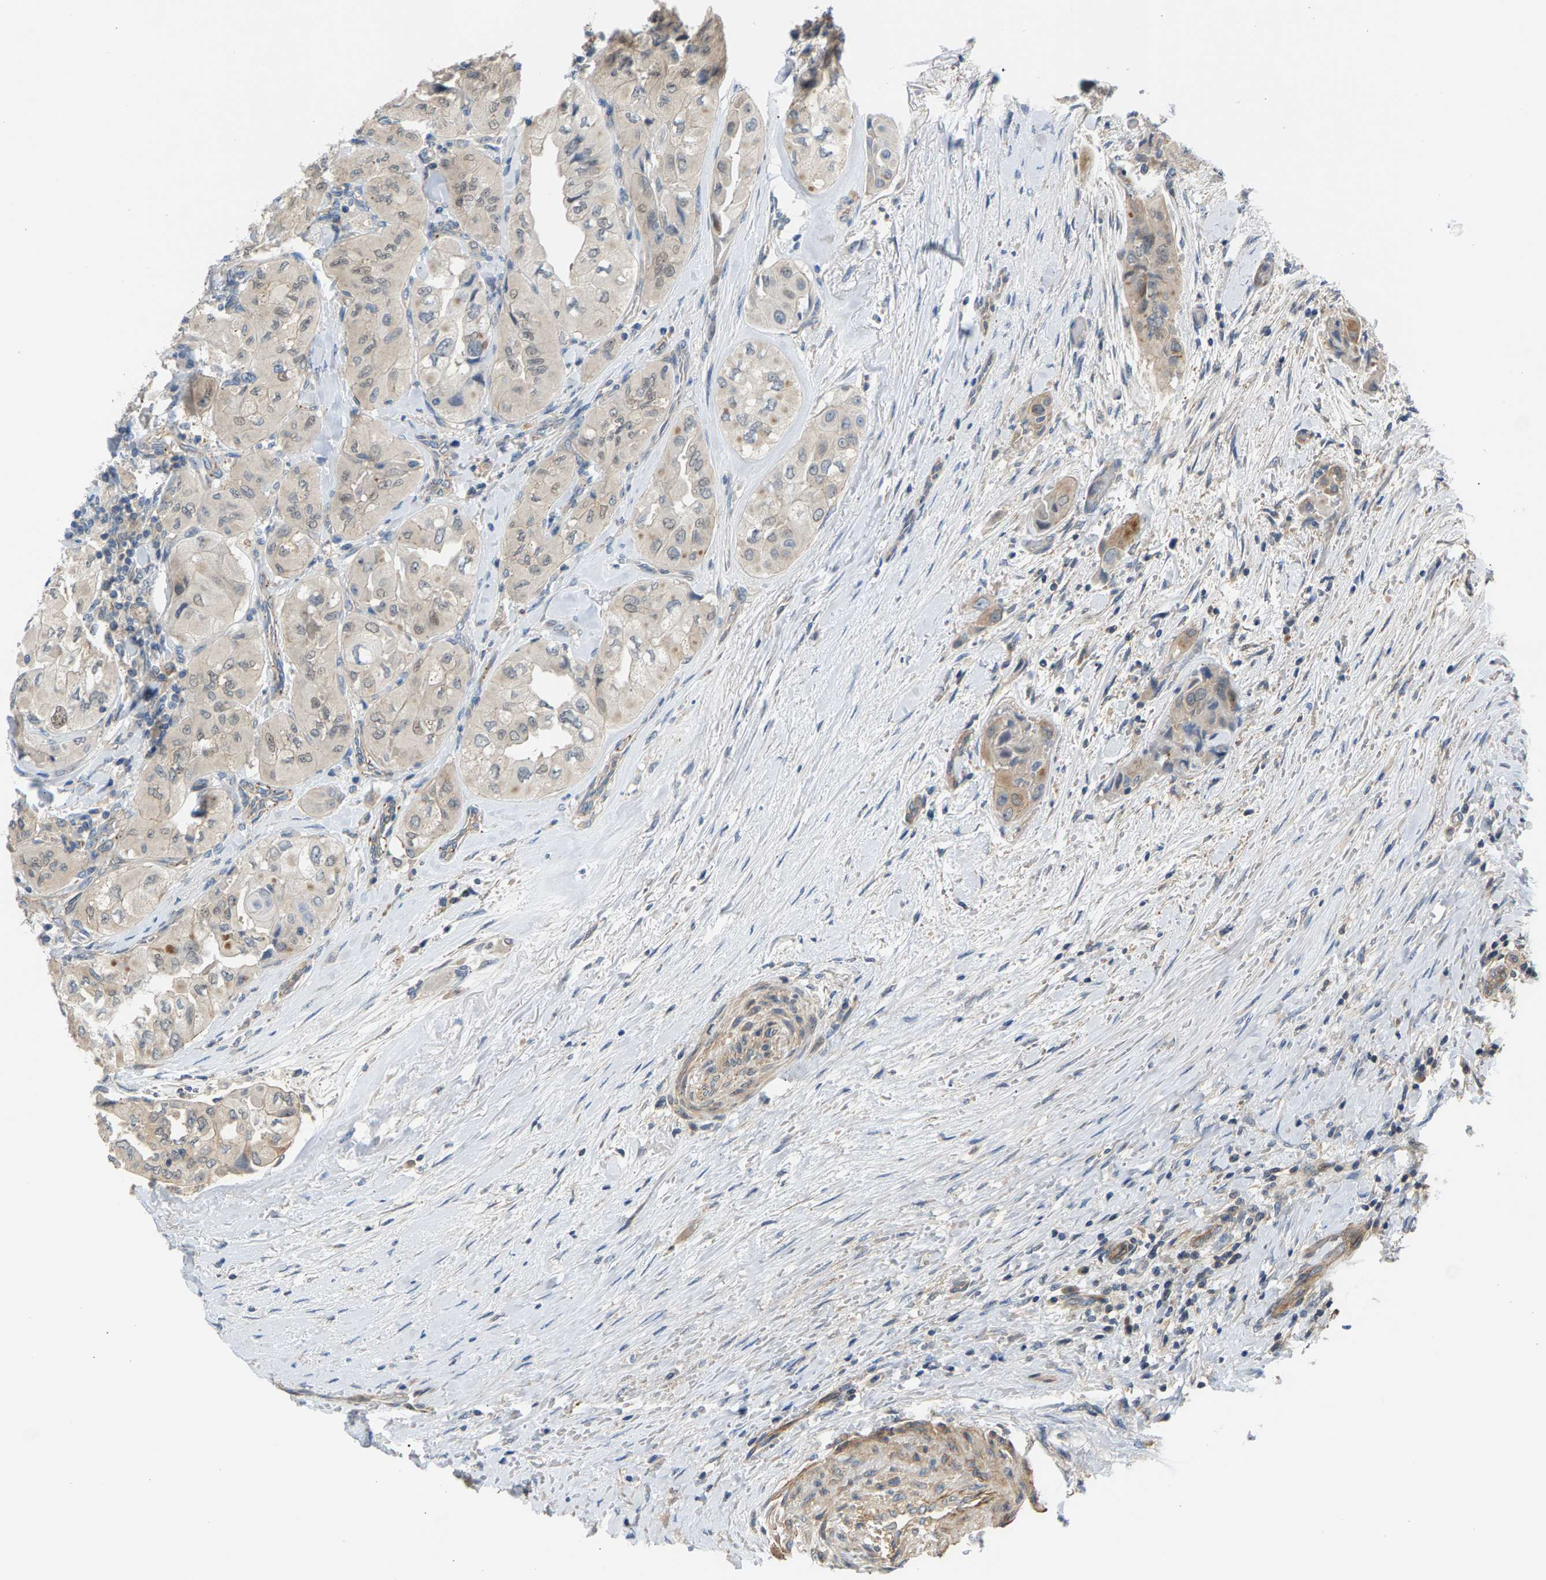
{"staining": {"intensity": "weak", "quantity": "<25%", "location": "cytoplasmic/membranous"}, "tissue": "thyroid cancer", "cell_type": "Tumor cells", "image_type": "cancer", "snomed": [{"axis": "morphology", "description": "Papillary adenocarcinoma, NOS"}, {"axis": "topography", "description": "Thyroid gland"}], "caption": "Immunohistochemistry (IHC) photomicrograph of papillary adenocarcinoma (thyroid) stained for a protein (brown), which reveals no positivity in tumor cells. Brightfield microscopy of immunohistochemistry stained with DAB (brown) and hematoxylin (blue), captured at high magnification.", "gene": "KRTAP27-1", "patient": {"sex": "female", "age": 59}}